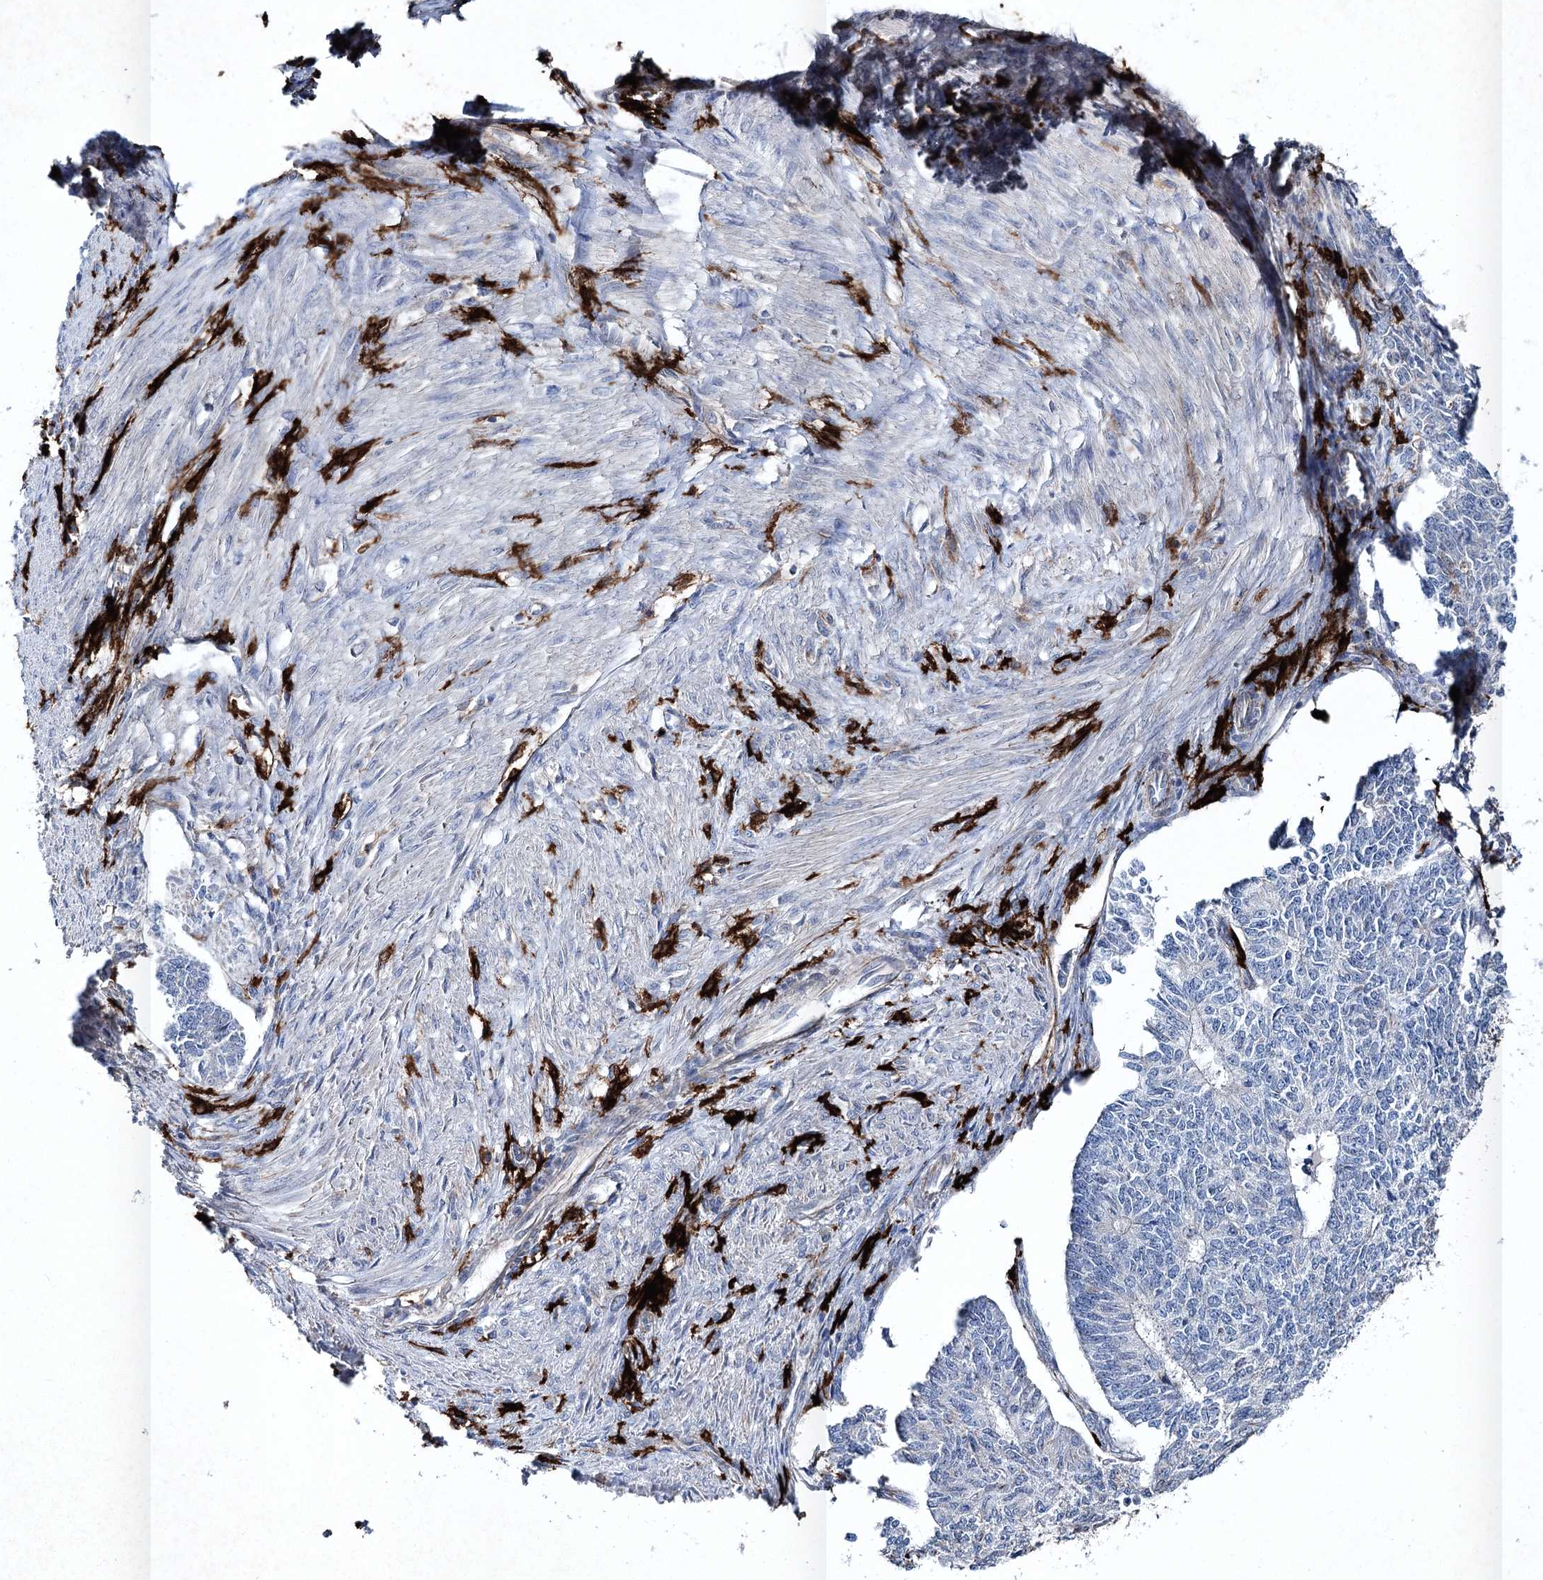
{"staining": {"intensity": "negative", "quantity": "none", "location": "none"}, "tissue": "endometrial cancer", "cell_type": "Tumor cells", "image_type": "cancer", "snomed": [{"axis": "morphology", "description": "Adenocarcinoma, NOS"}, {"axis": "topography", "description": "Endometrium"}], "caption": "The IHC micrograph has no significant staining in tumor cells of endometrial adenocarcinoma tissue. (Brightfield microscopy of DAB immunohistochemistry at high magnification).", "gene": "CLEC4M", "patient": {"sex": "female", "age": 32}}